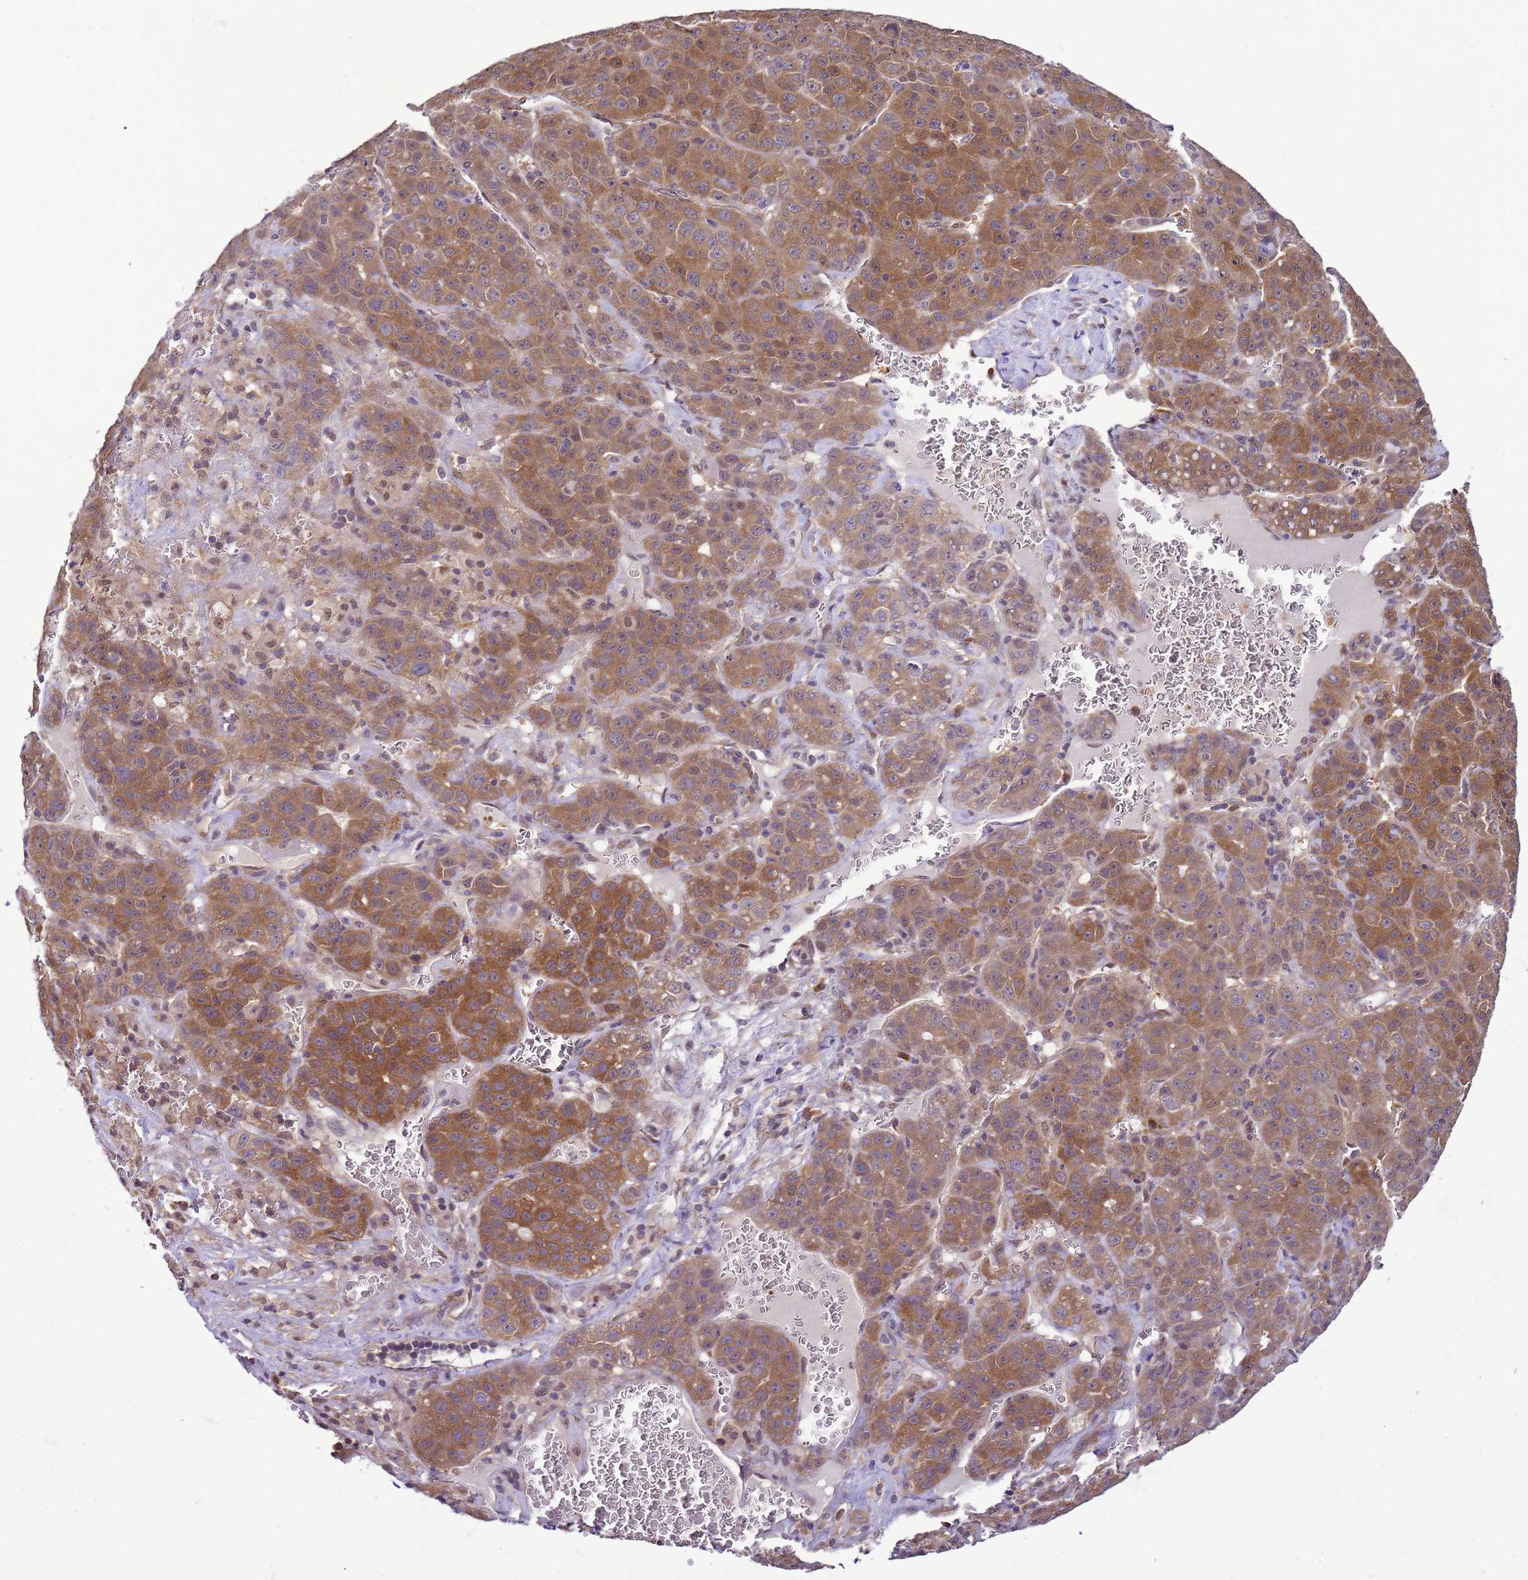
{"staining": {"intensity": "moderate", "quantity": ">75%", "location": "cytoplasmic/membranous,nuclear"}, "tissue": "liver cancer", "cell_type": "Tumor cells", "image_type": "cancer", "snomed": [{"axis": "morphology", "description": "Carcinoma, Hepatocellular, NOS"}, {"axis": "topography", "description": "Liver"}], "caption": "Tumor cells reveal moderate cytoplasmic/membranous and nuclear staining in approximately >75% of cells in liver cancer. Using DAB (brown) and hematoxylin (blue) stains, captured at high magnification using brightfield microscopy.", "gene": "DDI2", "patient": {"sex": "female", "age": 53}}